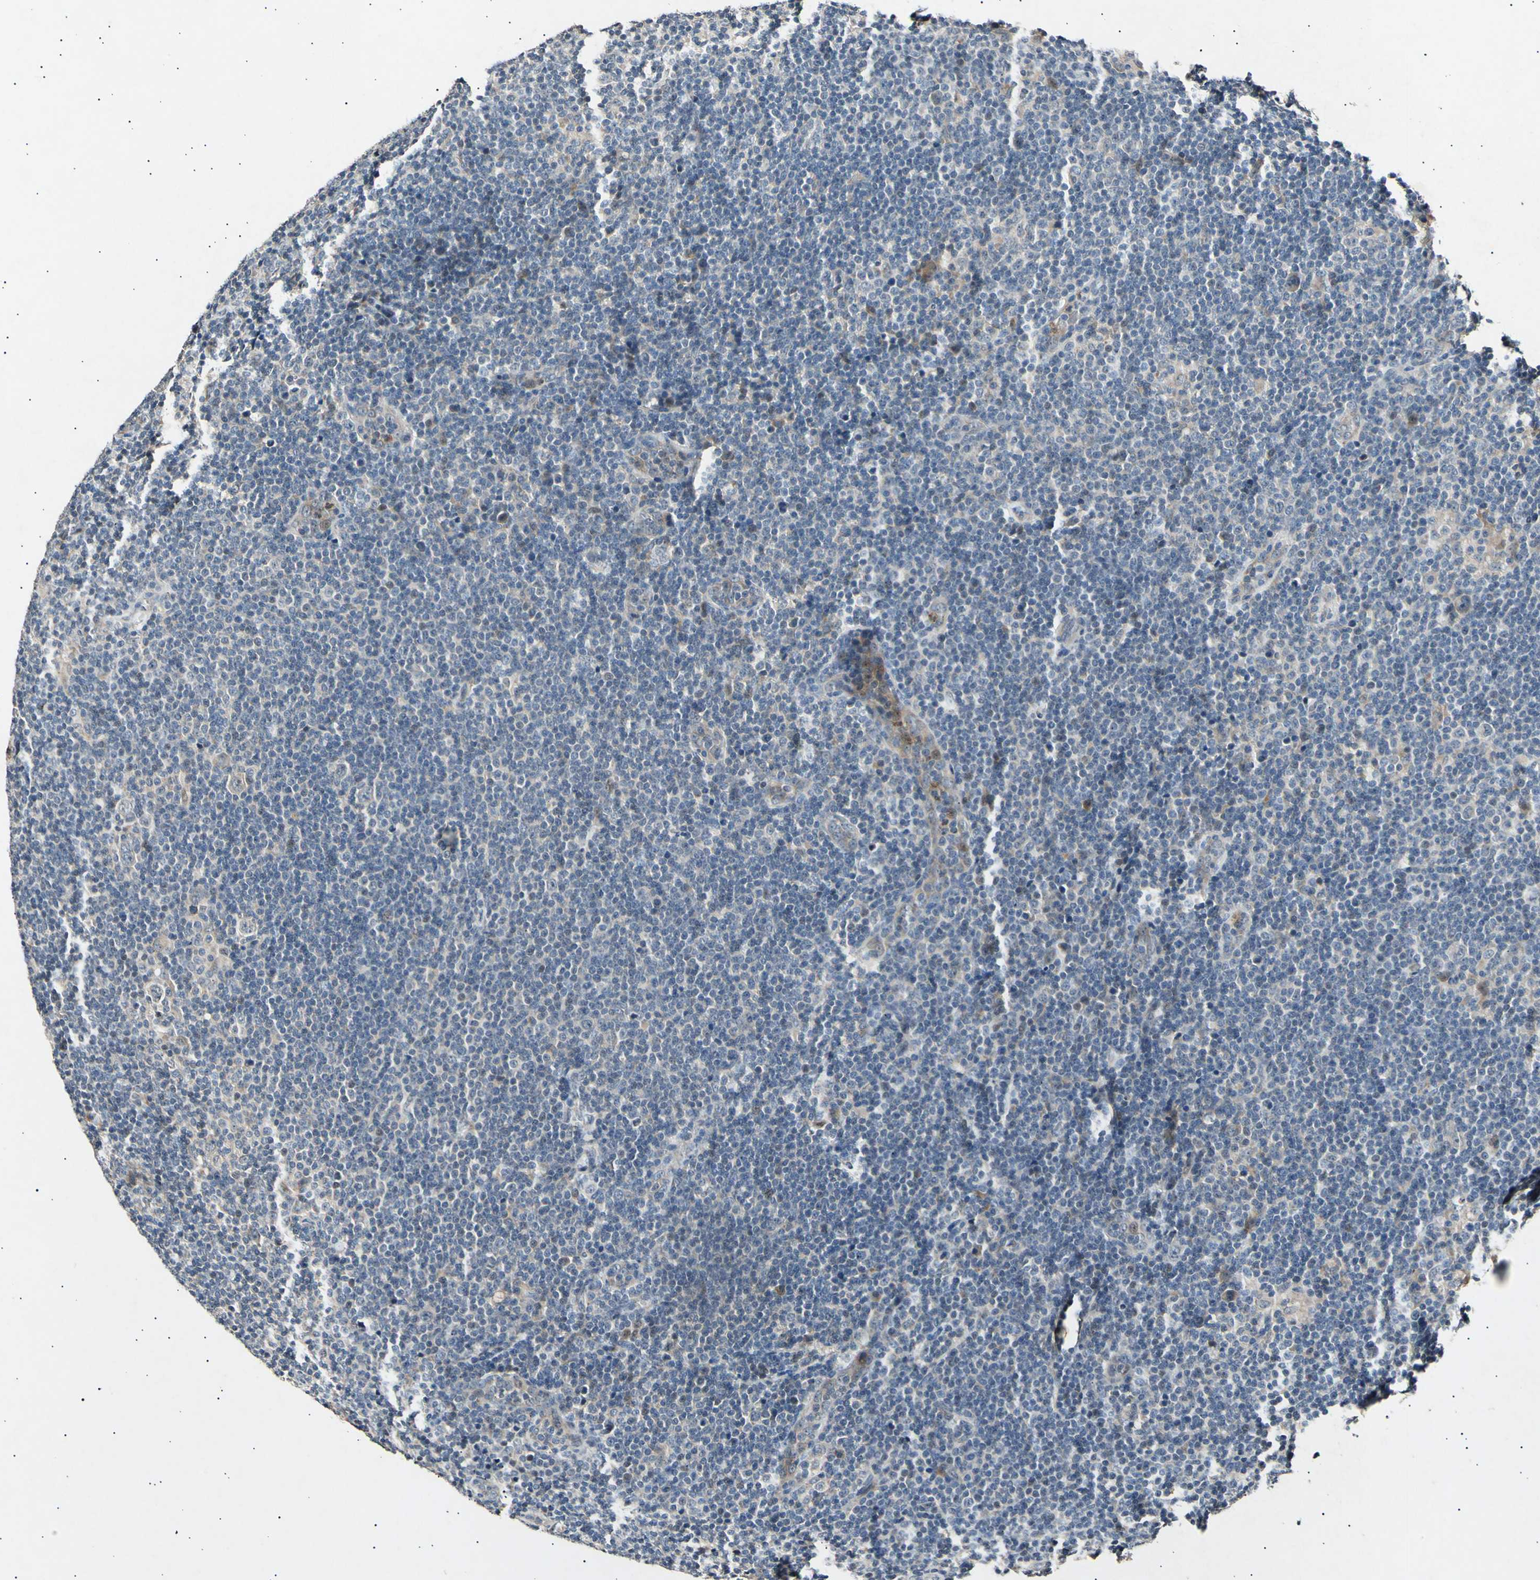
{"staining": {"intensity": "negative", "quantity": "none", "location": "none"}, "tissue": "lymphoma", "cell_type": "Tumor cells", "image_type": "cancer", "snomed": [{"axis": "morphology", "description": "Hodgkin's disease, NOS"}, {"axis": "topography", "description": "Lymph node"}], "caption": "Human lymphoma stained for a protein using IHC demonstrates no expression in tumor cells.", "gene": "ADCY3", "patient": {"sex": "female", "age": 57}}